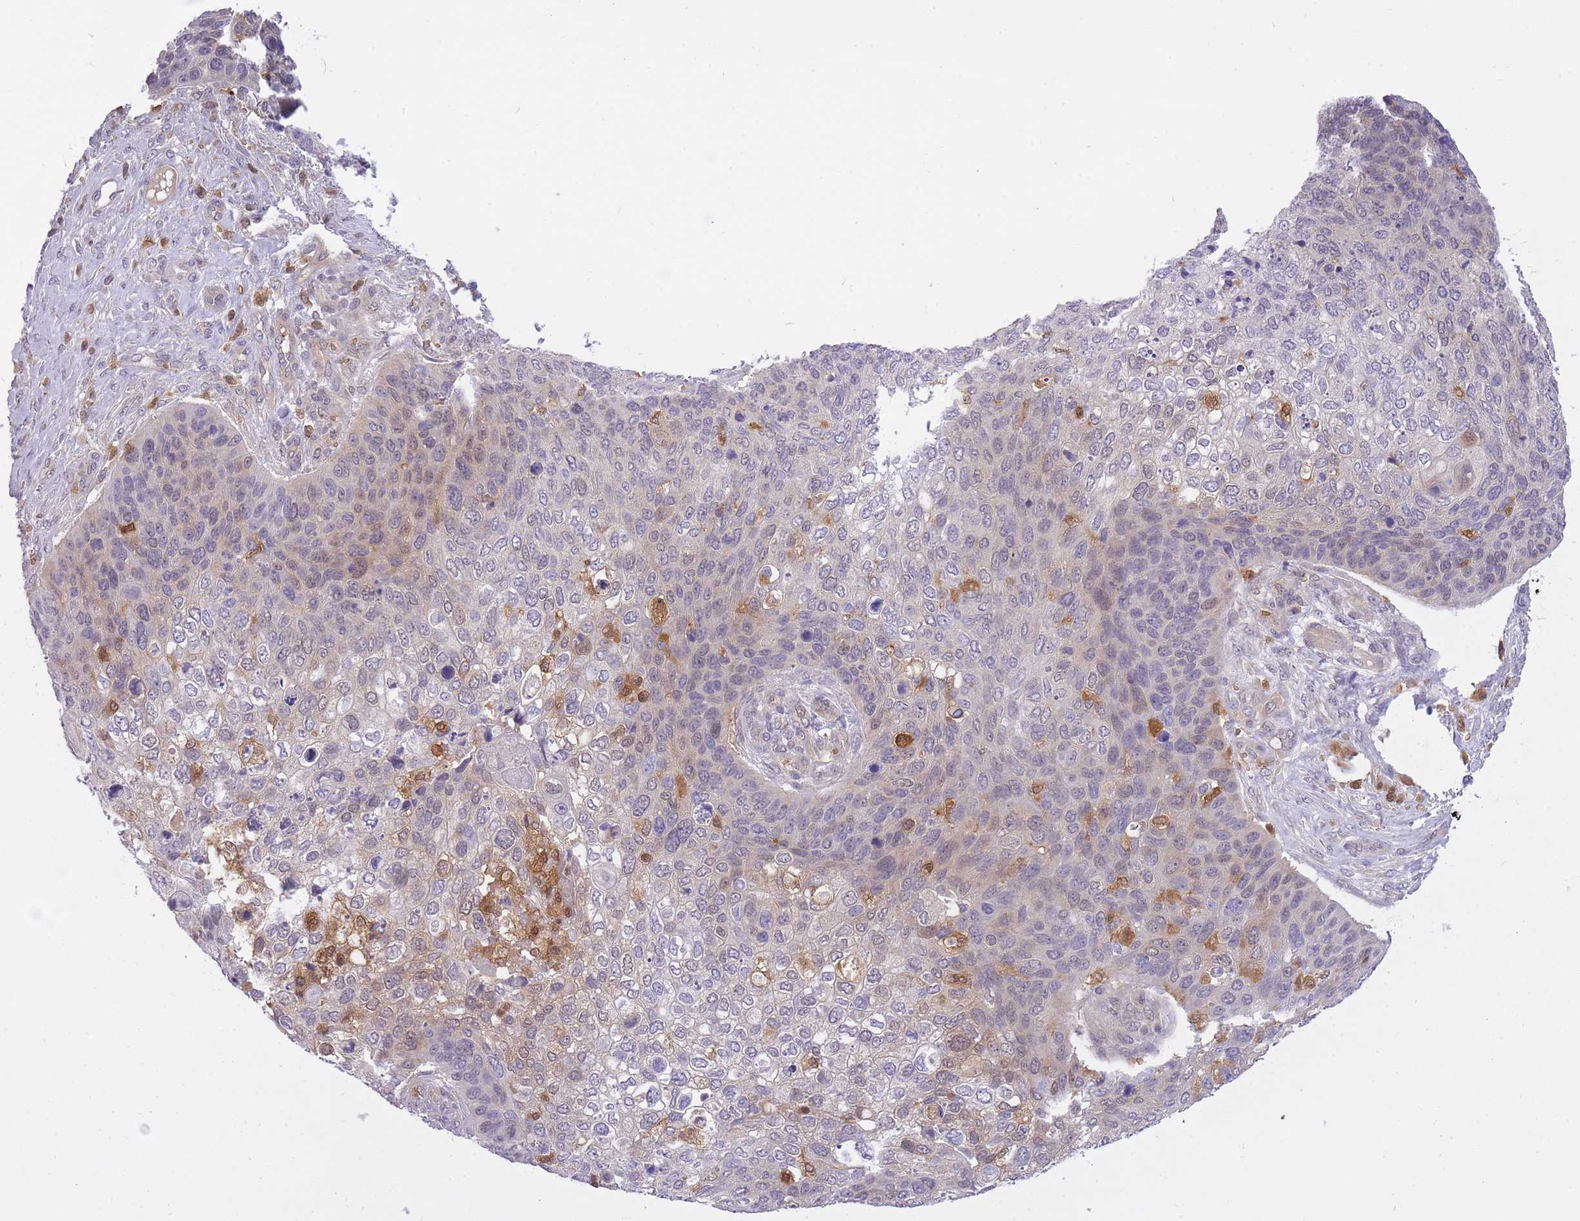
{"staining": {"intensity": "moderate", "quantity": "<25%", "location": "cytoplasmic/membranous,nuclear"}, "tissue": "skin cancer", "cell_type": "Tumor cells", "image_type": "cancer", "snomed": [{"axis": "morphology", "description": "Basal cell carcinoma"}, {"axis": "topography", "description": "Skin"}], "caption": "Skin cancer tissue reveals moderate cytoplasmic/membranous and nuclear positivity in about <25% of tumor cells, visualized by immunohistochemistry.", "gene": "CXorf38", "patient": {"sex": "female", "age": 74}}